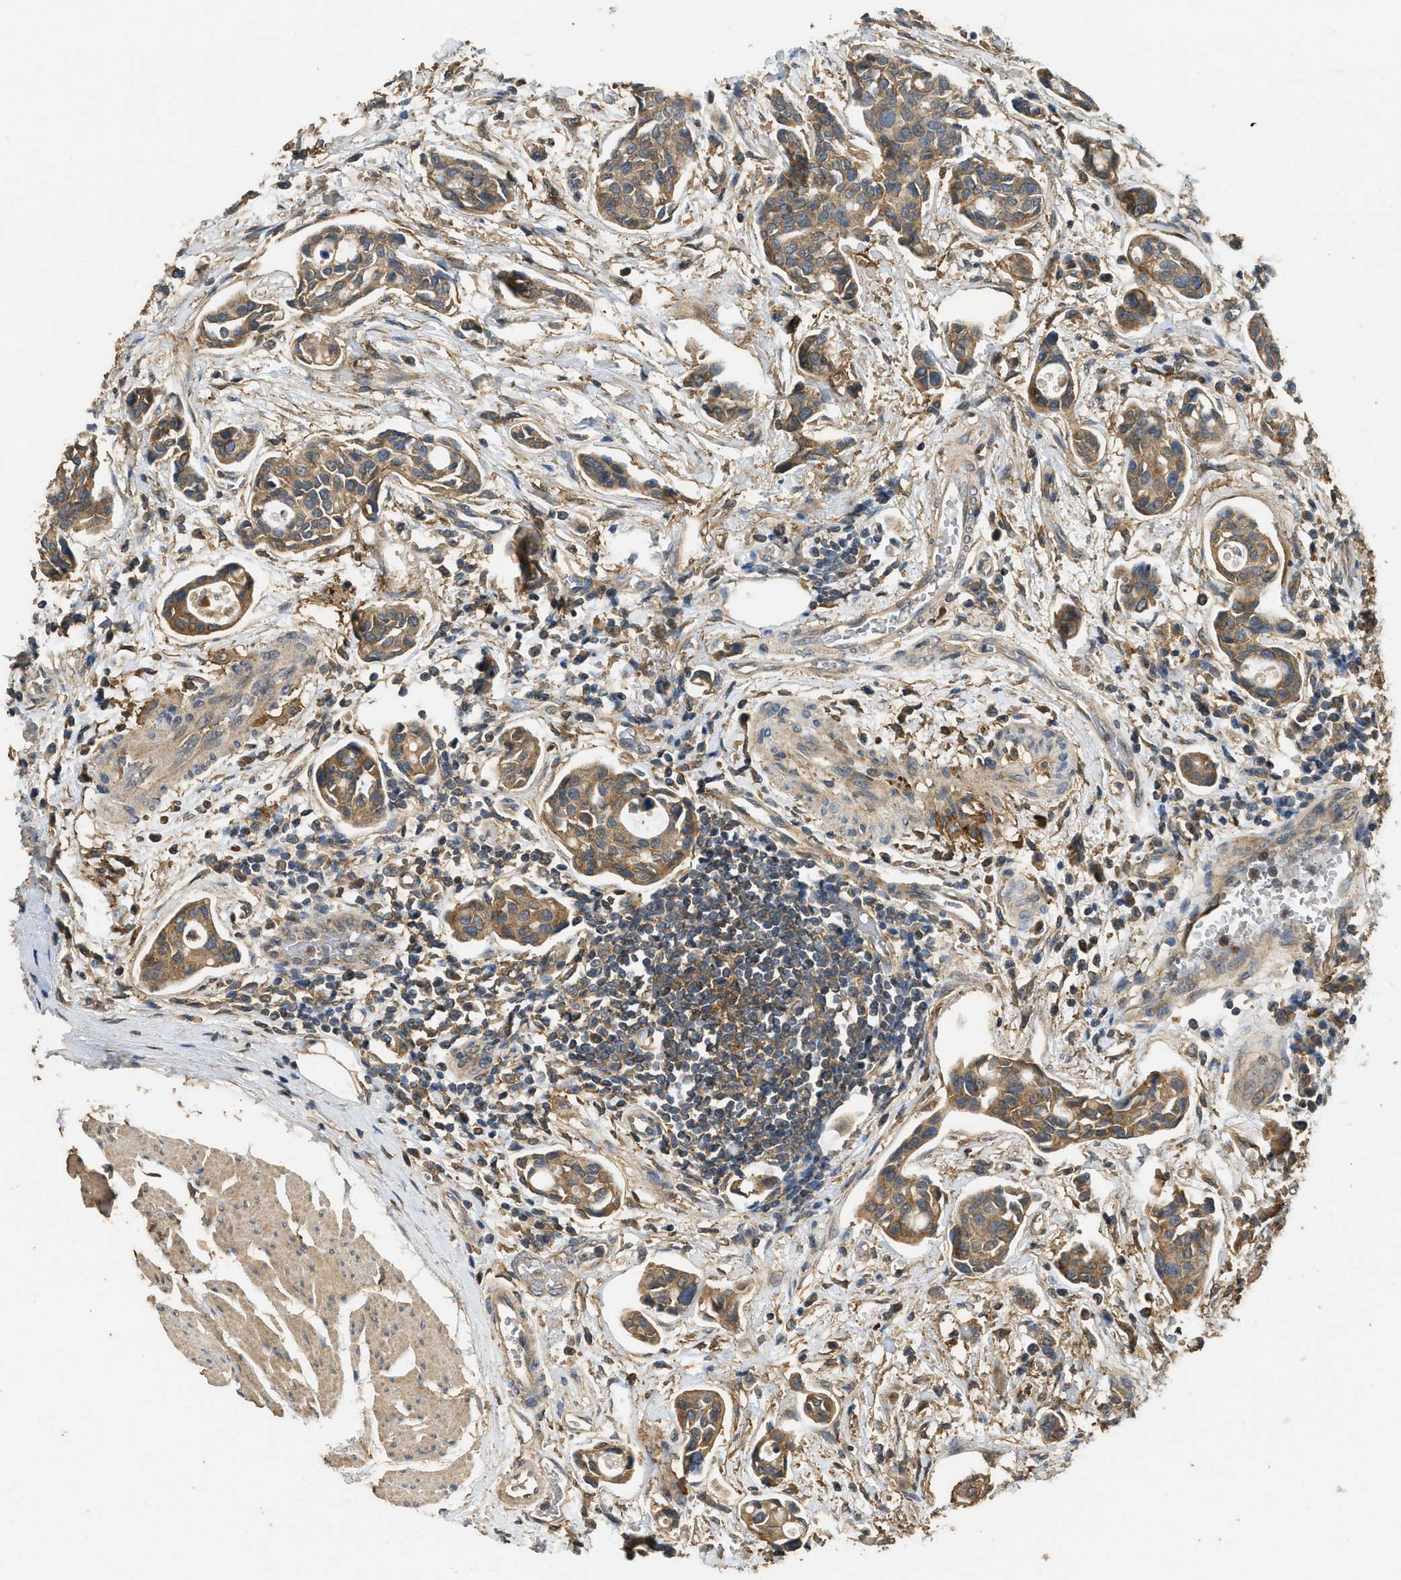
{"staining": {"intensity": "moderate", "quantity": ">75%", "location": "cytoplasmic/membranous"}, "tissue": "urothelial cancer", "cell_type": "Tumor cells", "image_type": "cancer", "snomed": [{"axis": "morphology", "description": "Urothelial carcinoma, High grade"}, {"axis": "topography", "description": "Urinary bladder"}], "caption": "Protein staining of urothelial carcinoma (high-grade) tissue exhibits moderate cytoplasmic/membranous expression in approximately >75% of tumor cells.", "gene": "CD276", "patient": {"sex": "male", "age": 78}}